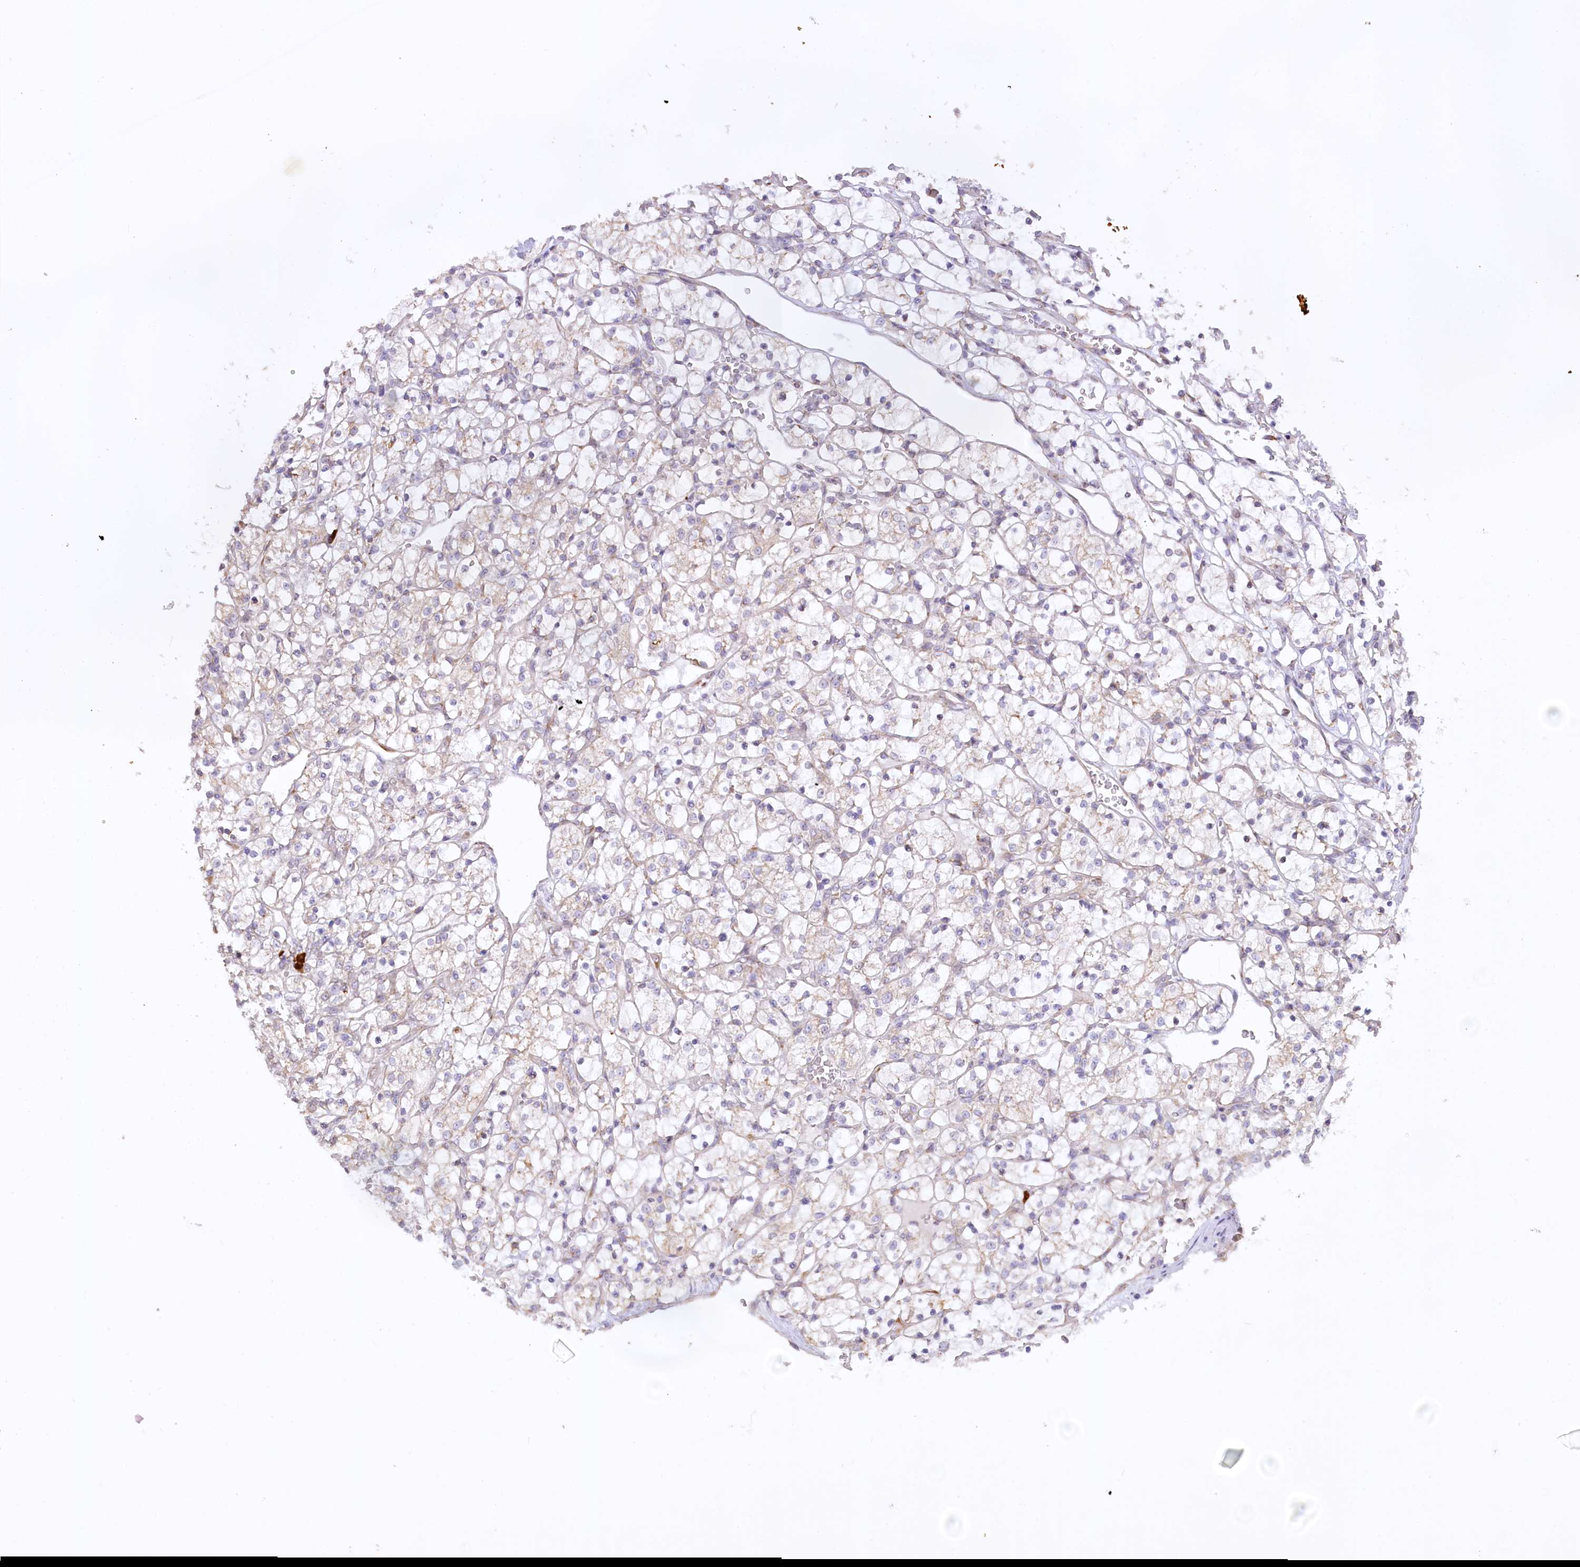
{"staining": {"intensity": "weak", "quantity": "<25%", "location": "cytoplasmic/membranous"}, "tissue": "renal cancer", "cell_type": "Tumor cells", "image_type": "cancer", "snomed": [{"axis": "morphology", "description": "Adenocarcinoma, NOS"}, {"axis": "topography", "description": "Kidney"}], "caption": "DAB (3,3'-diaminobenzidine) immunohistochemical staining of renal cancer (adenocarcinoma) reveals no significant expression in tumor cells. (DAB immunohistochemistry, high magnification).", "gene": "NCKAP5", "patient": {"sex": "female", "age": 69}}